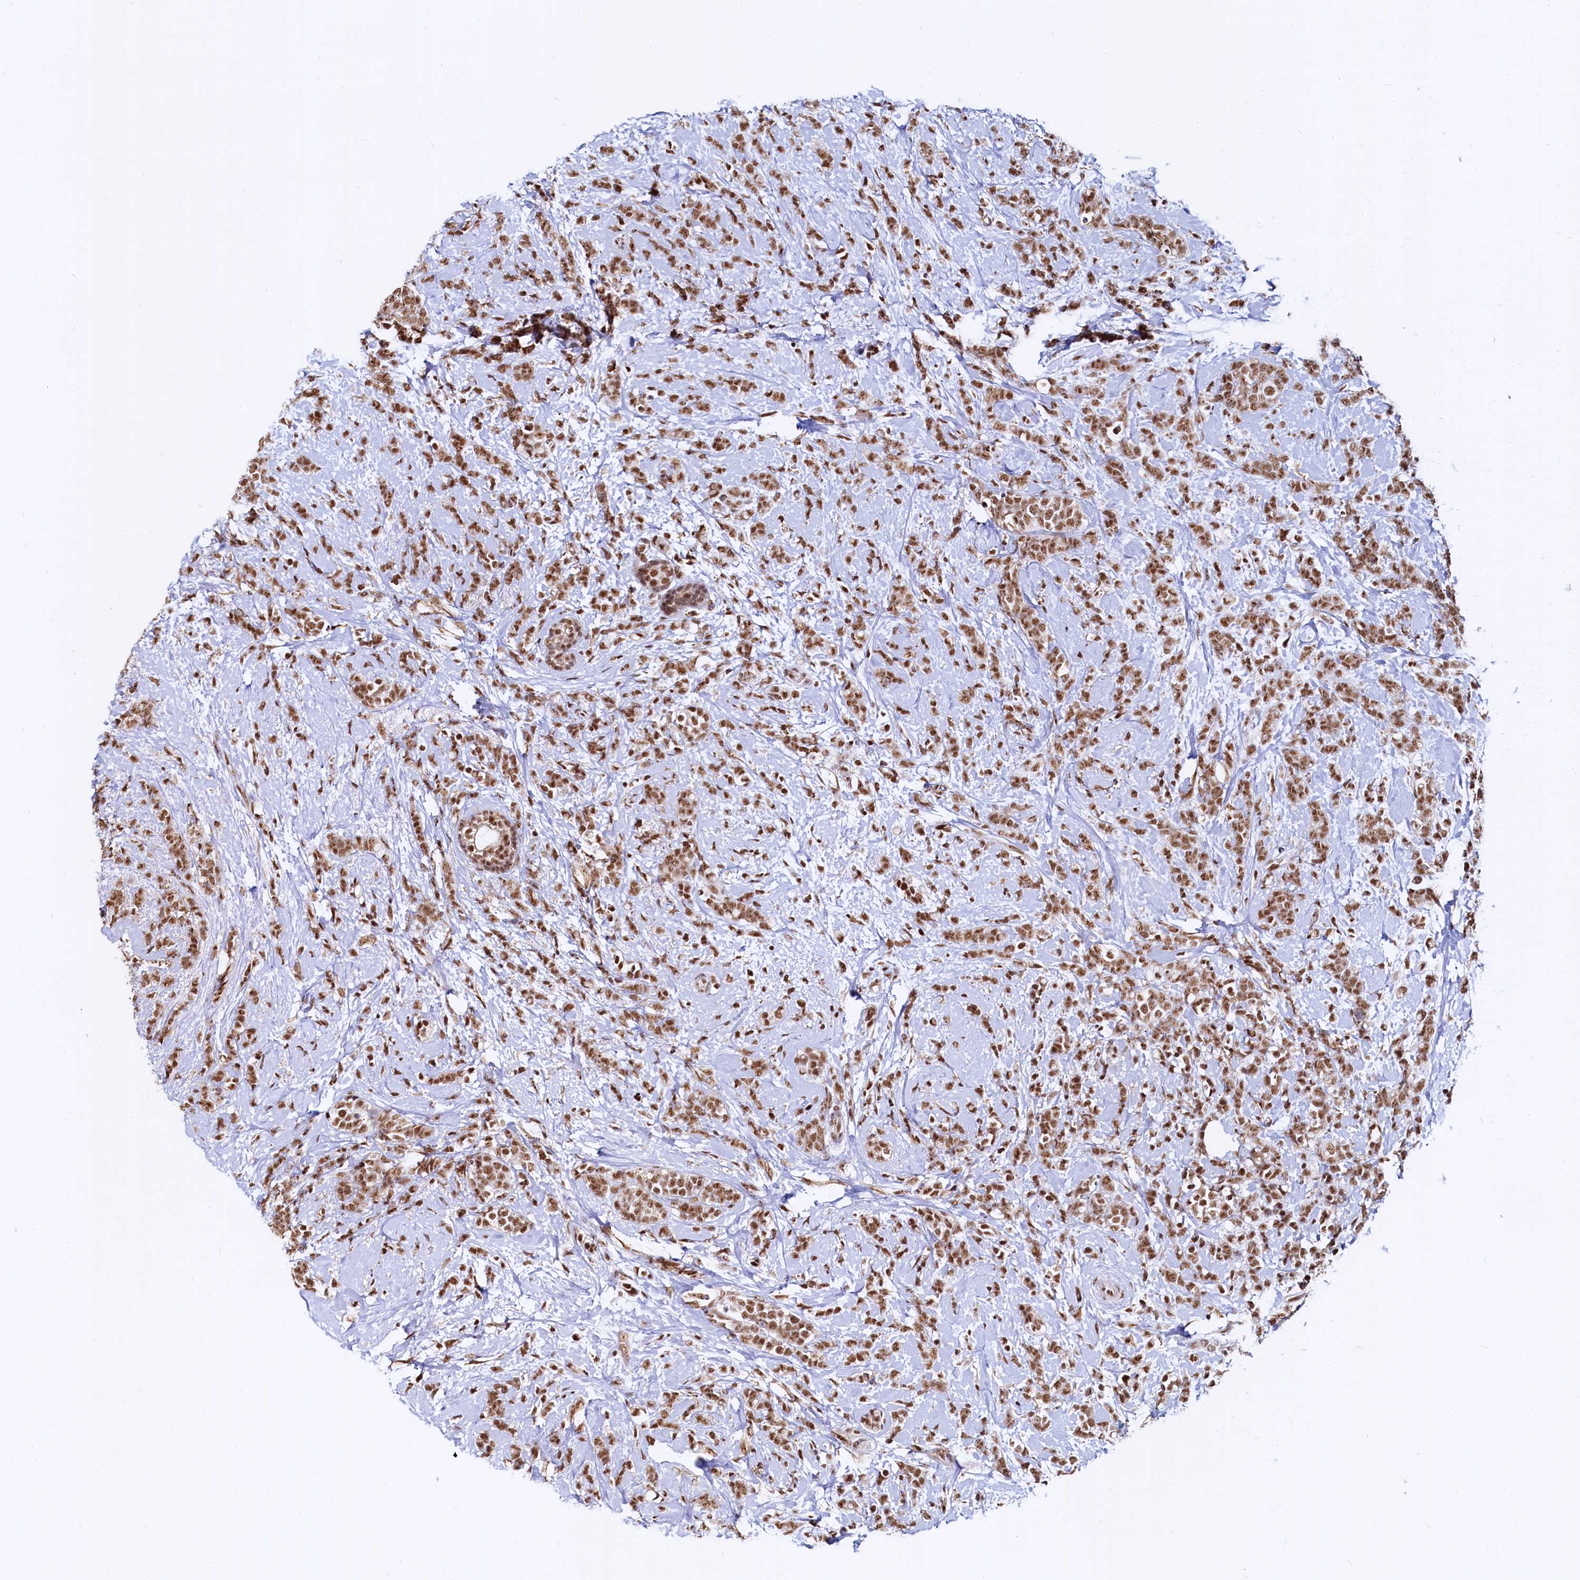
{"staining": {"intensity": "moderate", "quantity": ">75%", "location": "nuclear"}, "tissue": "breast cancer", "cell_type": "Tumor cells", "image_type": "cancer", "snomed": [{"axis": "morphology", "description": "Lobular carcinoma"}, {"axis": "topography", "description": "Breast"}], "caption": "Immunohistochemistry of lobular carcinoma (breast) reveals medium levels of moderate nuclear positivity in approximately >75% of tumor cells. (Brightfield microscopy of DAB IHC at high magnification).", "gene": "RSRC2", "patient": {"sex": "female", "age": 58}}